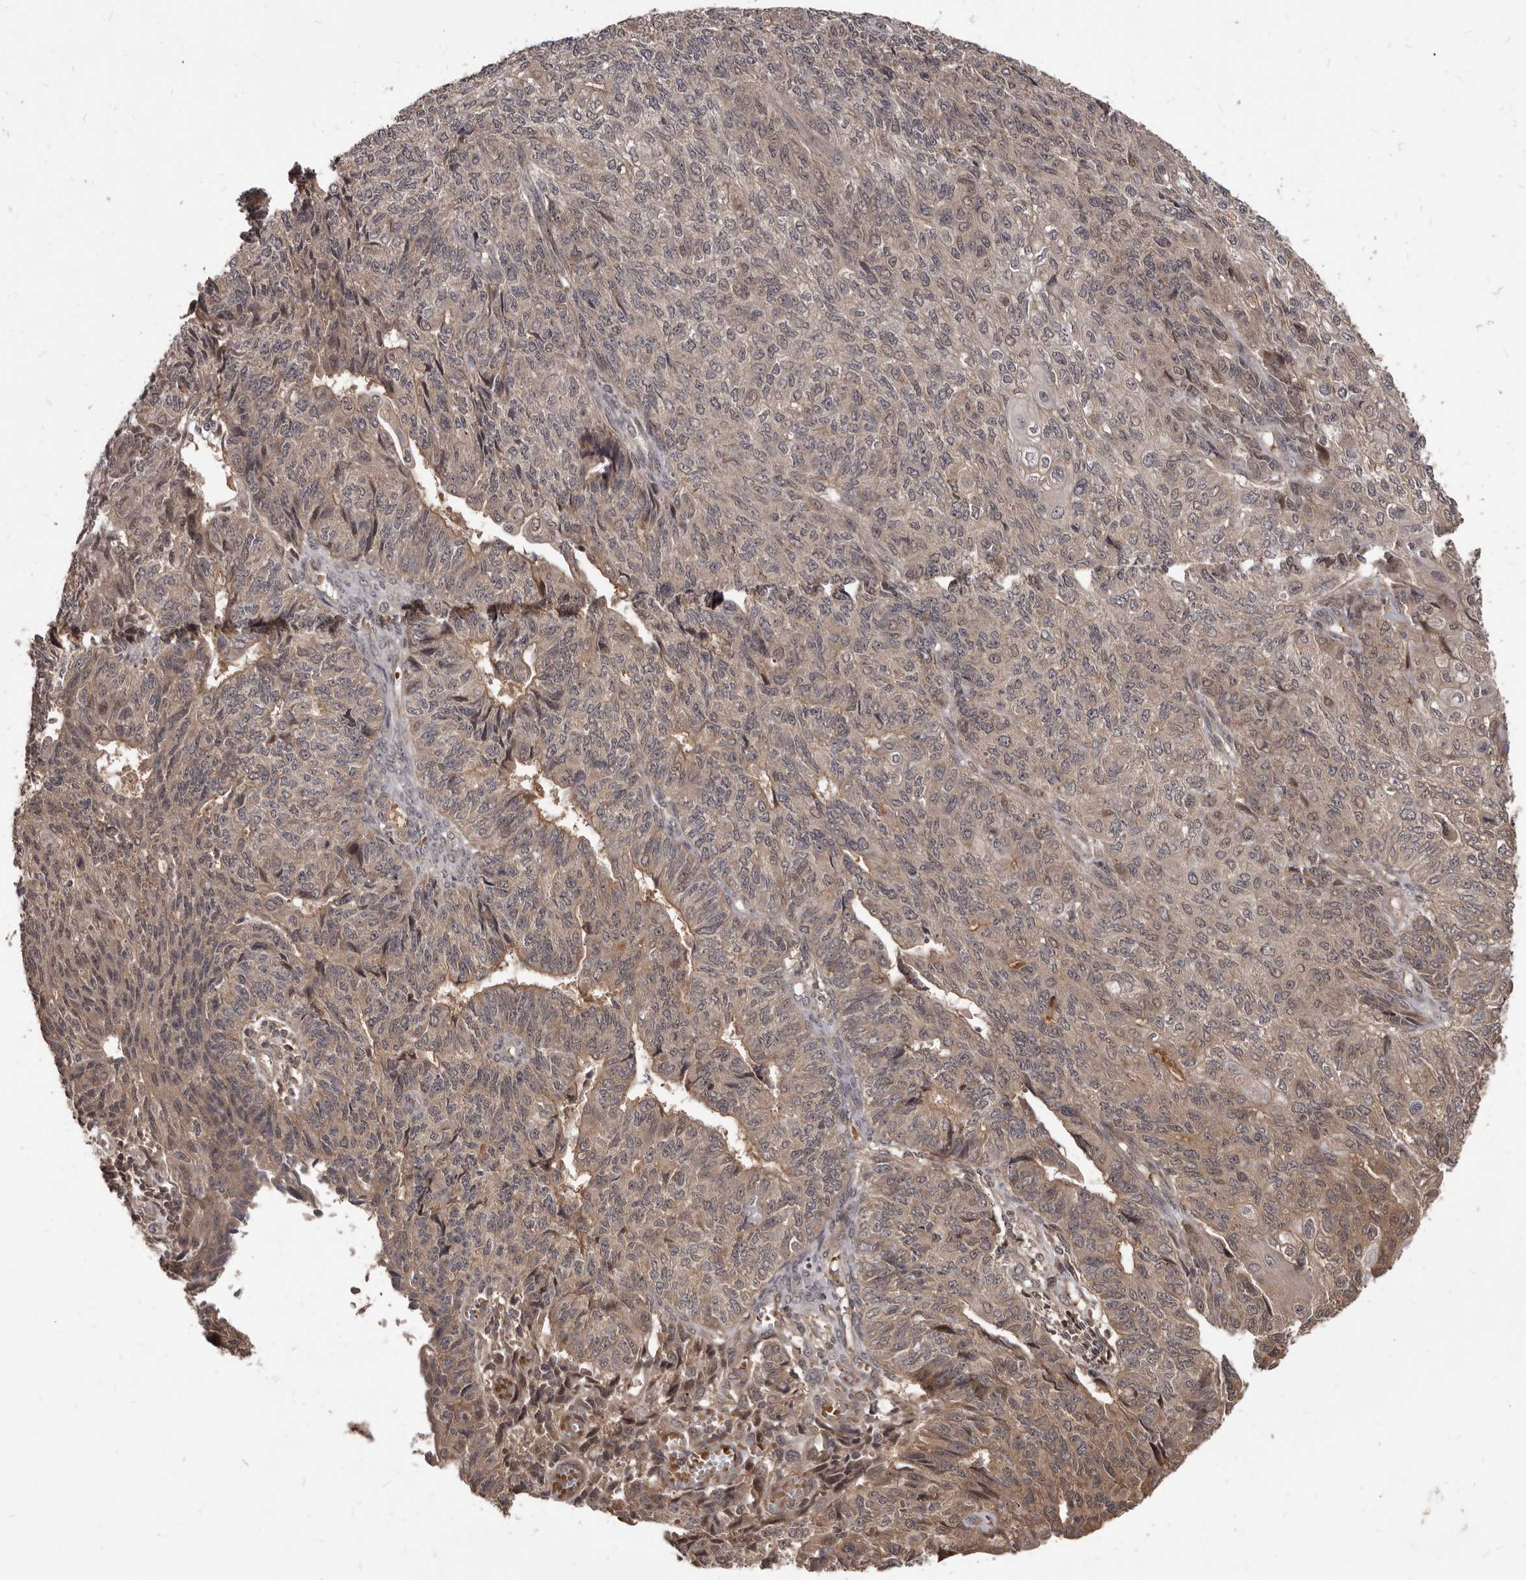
{"staining": {"intensity": "weak", "quantity": "25%-75%", "location": "cytoplasmic/membranous,nuclear"}, "tissue": "endometrial cancer", "cell_type": "Tumor cells", "image_type": "cancer", "snomed": [{"axis": "morphology", "description": "Adenocarcinoma, NOS"}, {"axis": "topography", "description": "Endometrium"}], "caption": "Immunohistochemistry photomicrograph of human endometrial adenocarcinoma stained for a protein (brown), which displays low levels of weak cytoplasmic/membranous and nuclear staining in about 25%-75% of tumor cells.", "gene": "GABPB2", "patient": {"sex": "female", "age": 32}}